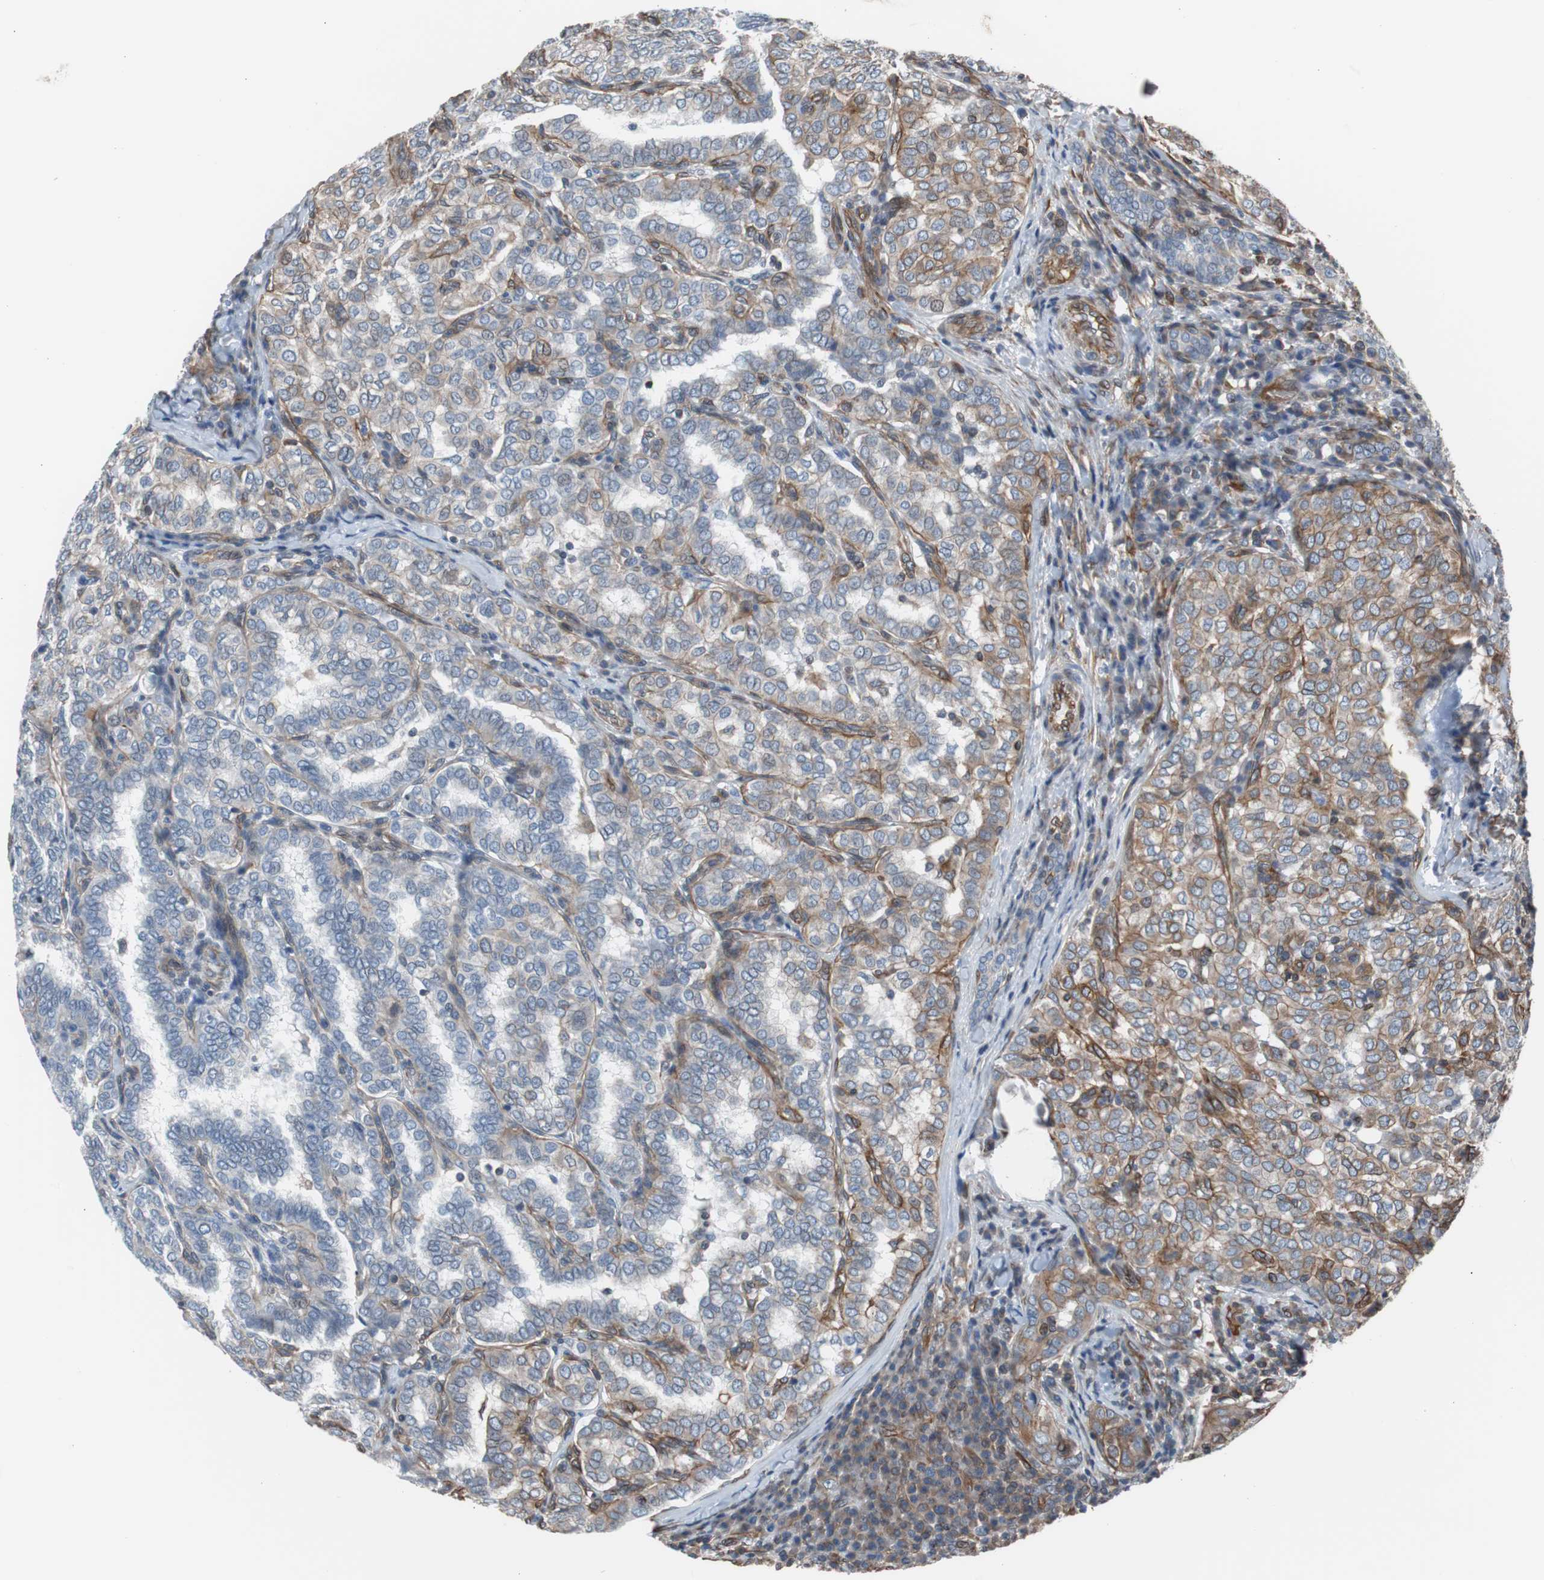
{"staining": {"intensity": "moderate", "quantity": "25%-75%", "location": "cytoplasmic/membranous"}, "tissue": "thyroid cancer", "cell_type": "Tumor cells", "image_type": "cancer", "snomed": [{"axis": "morphology", "description": "Papillary adenocarcinoma, NOS"}, {"axis": "topography", "description": "Thyroid gland"}], "caption": "Protein analysis of thyroid cancer (papillary adenocarcinoma) tissue exhibits moderate cytoplasmic/membranous expression in about 25%-75% of tumor cells.", "gene": "KIF3B", "patient": {"sex": "female", "age": 30}}